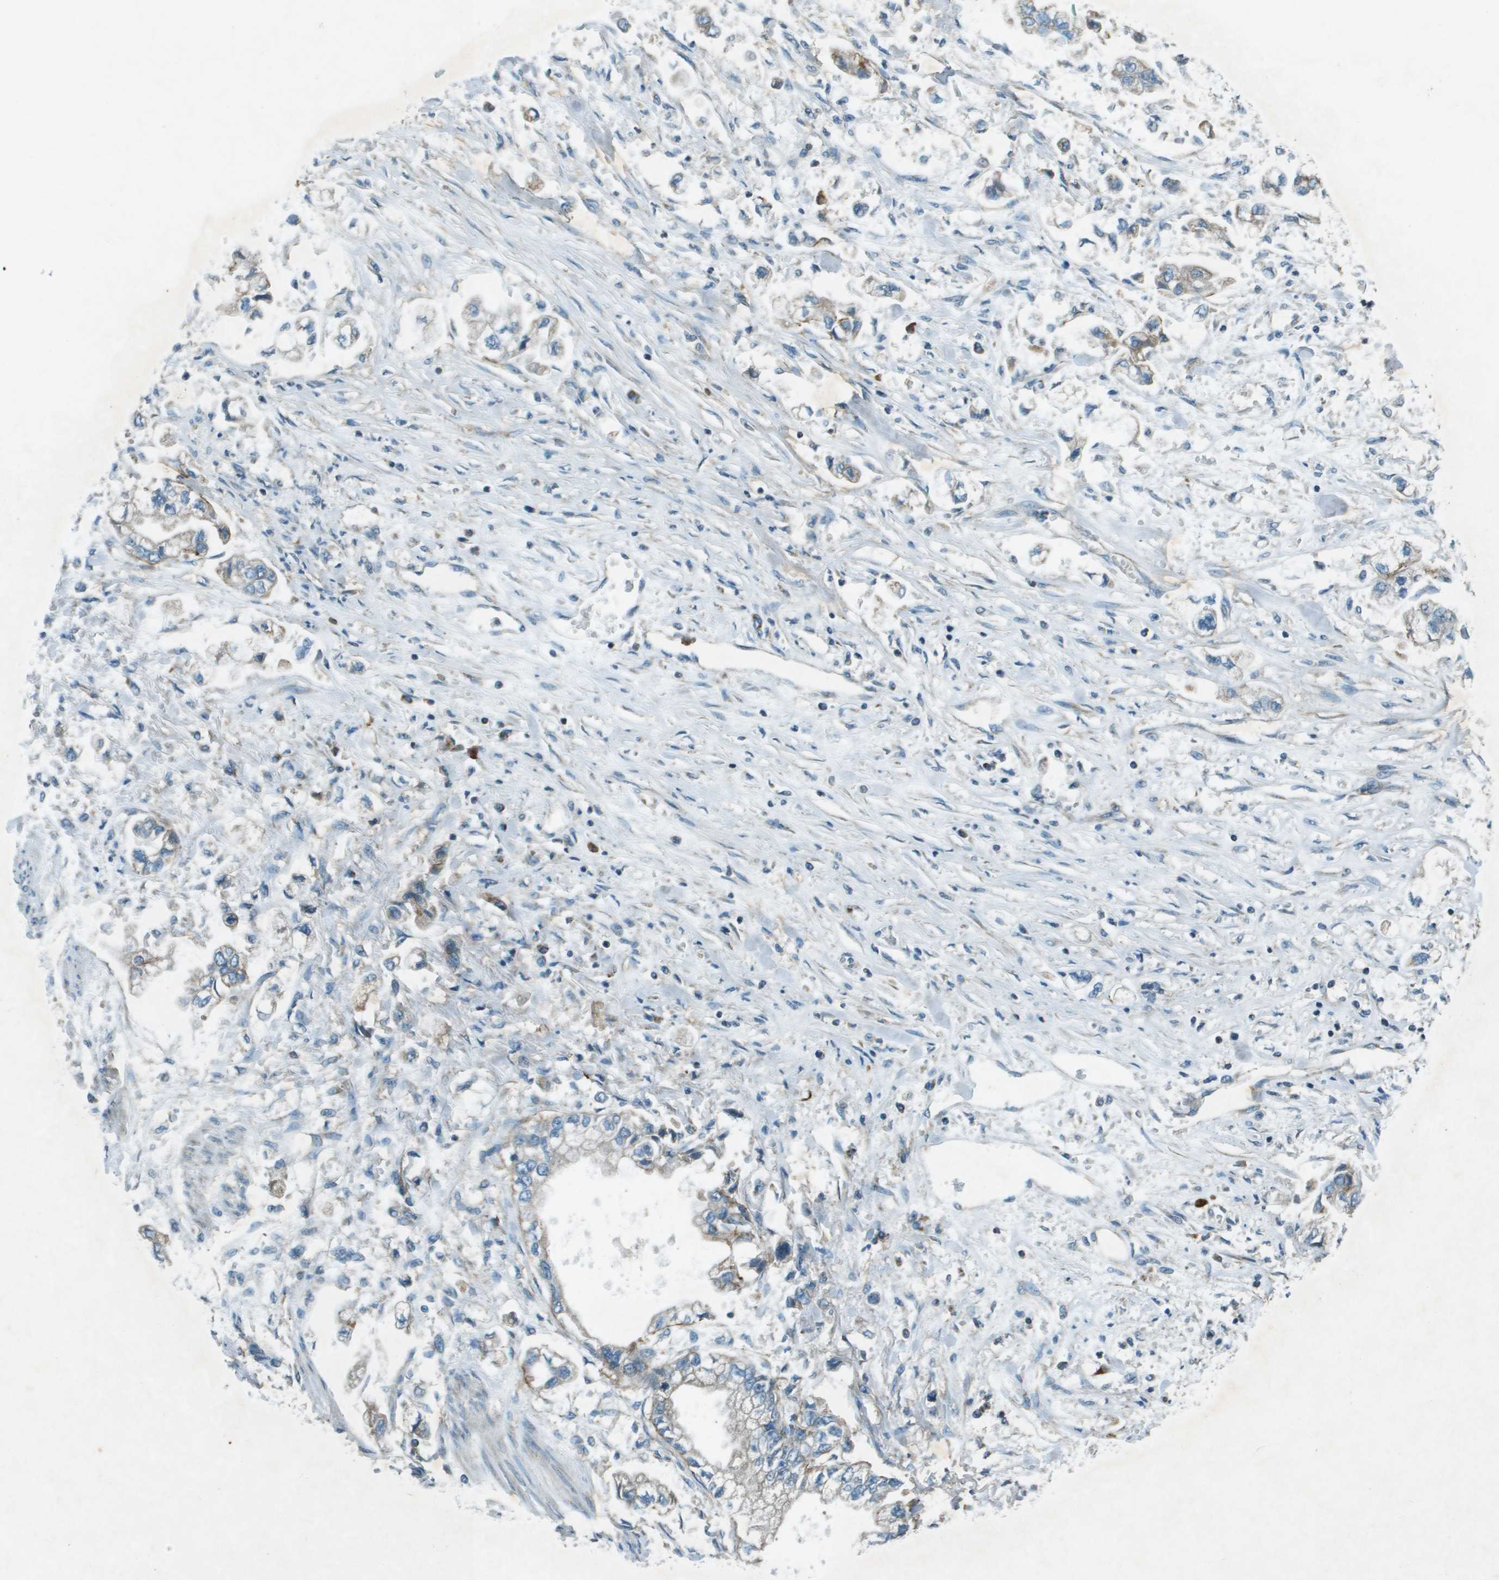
{"staining": {"intensity": "moderate", "quantity": "<25%", "location": "cytoplasmic/membranous"}, "tissue": "stomach cancer", "cell_type": "Tumor cells", "image_type": "cancer", "snomed": [{"axis": "morphology", "description": "Normal tissue, NOS"}, {"axis": "morphology", "description": "Adenocarcinoma, NOS"}, {"axis": "topography", "description": "Stomach"}], "caption": "Immunohistochemical staining of stomach adenocarcinoma demonstrates low levels of moderate cytoplasmic/membranous protein expression in approximately <25% of tumor cells.", "gene": "MIGA1", "patient": {"sex": "male", "age": 62}}